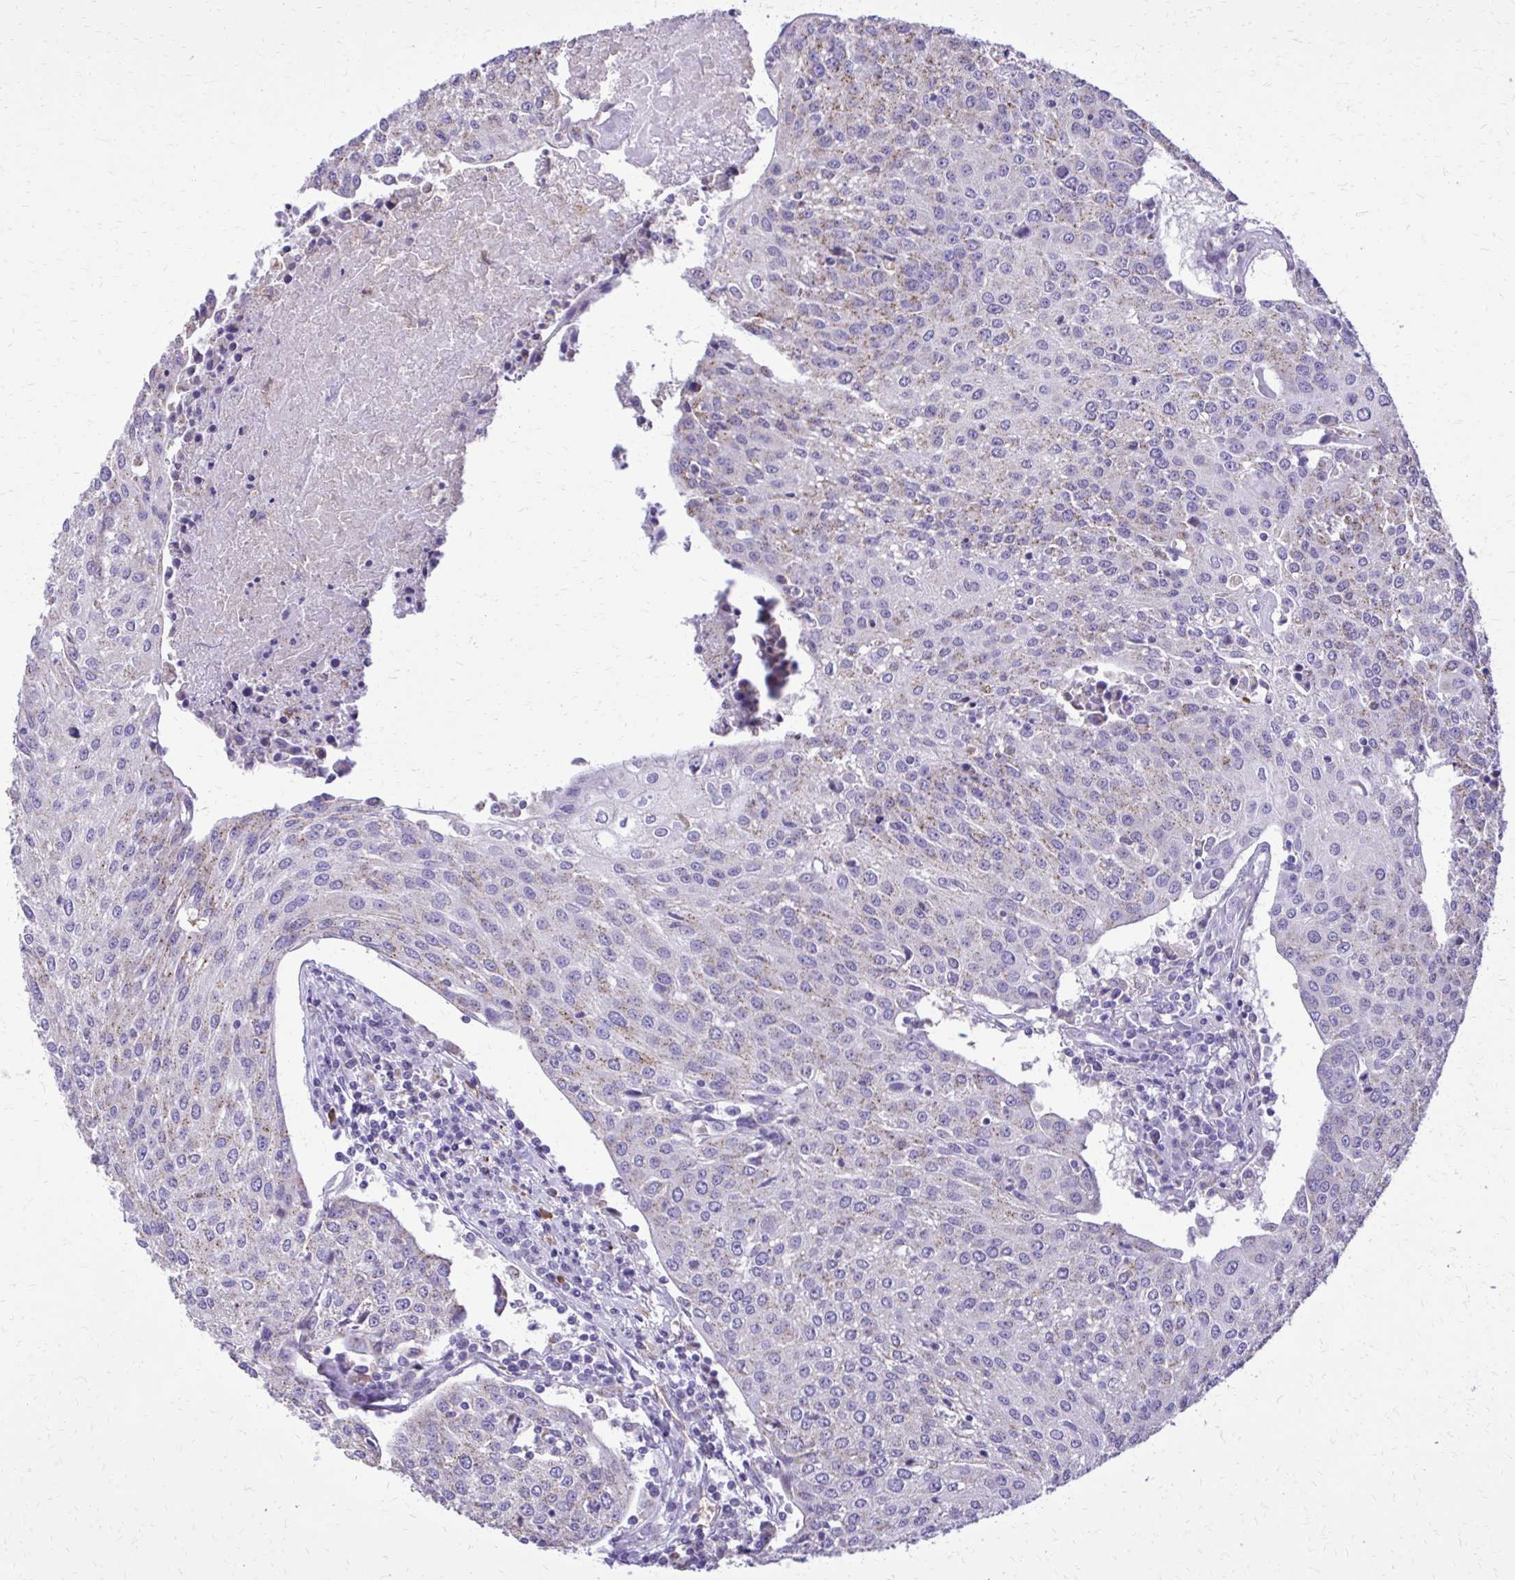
{"staining": {"intensity": "weak", "quantity": "25%-75%", "location": "cytoplasmic/membranous"}, "tissue": "urothelial cancer", "cell_type": "Tumor cells", "image_type": "cancer", "snomed": [{"axis": "morphology", "description": "Urothelial carcinoma, High grade"}, {"axis": "topography", "description": "Urinary bladder"}], "caption": "Immunohistochemistry (IHC) of urothelial cancer displays low levels of weak cytoplasmic/membranous positivity in approximately 25%-75% of tumor cells.", "gene": "CAT", "patient": {"sex": "female", "age": 85}}